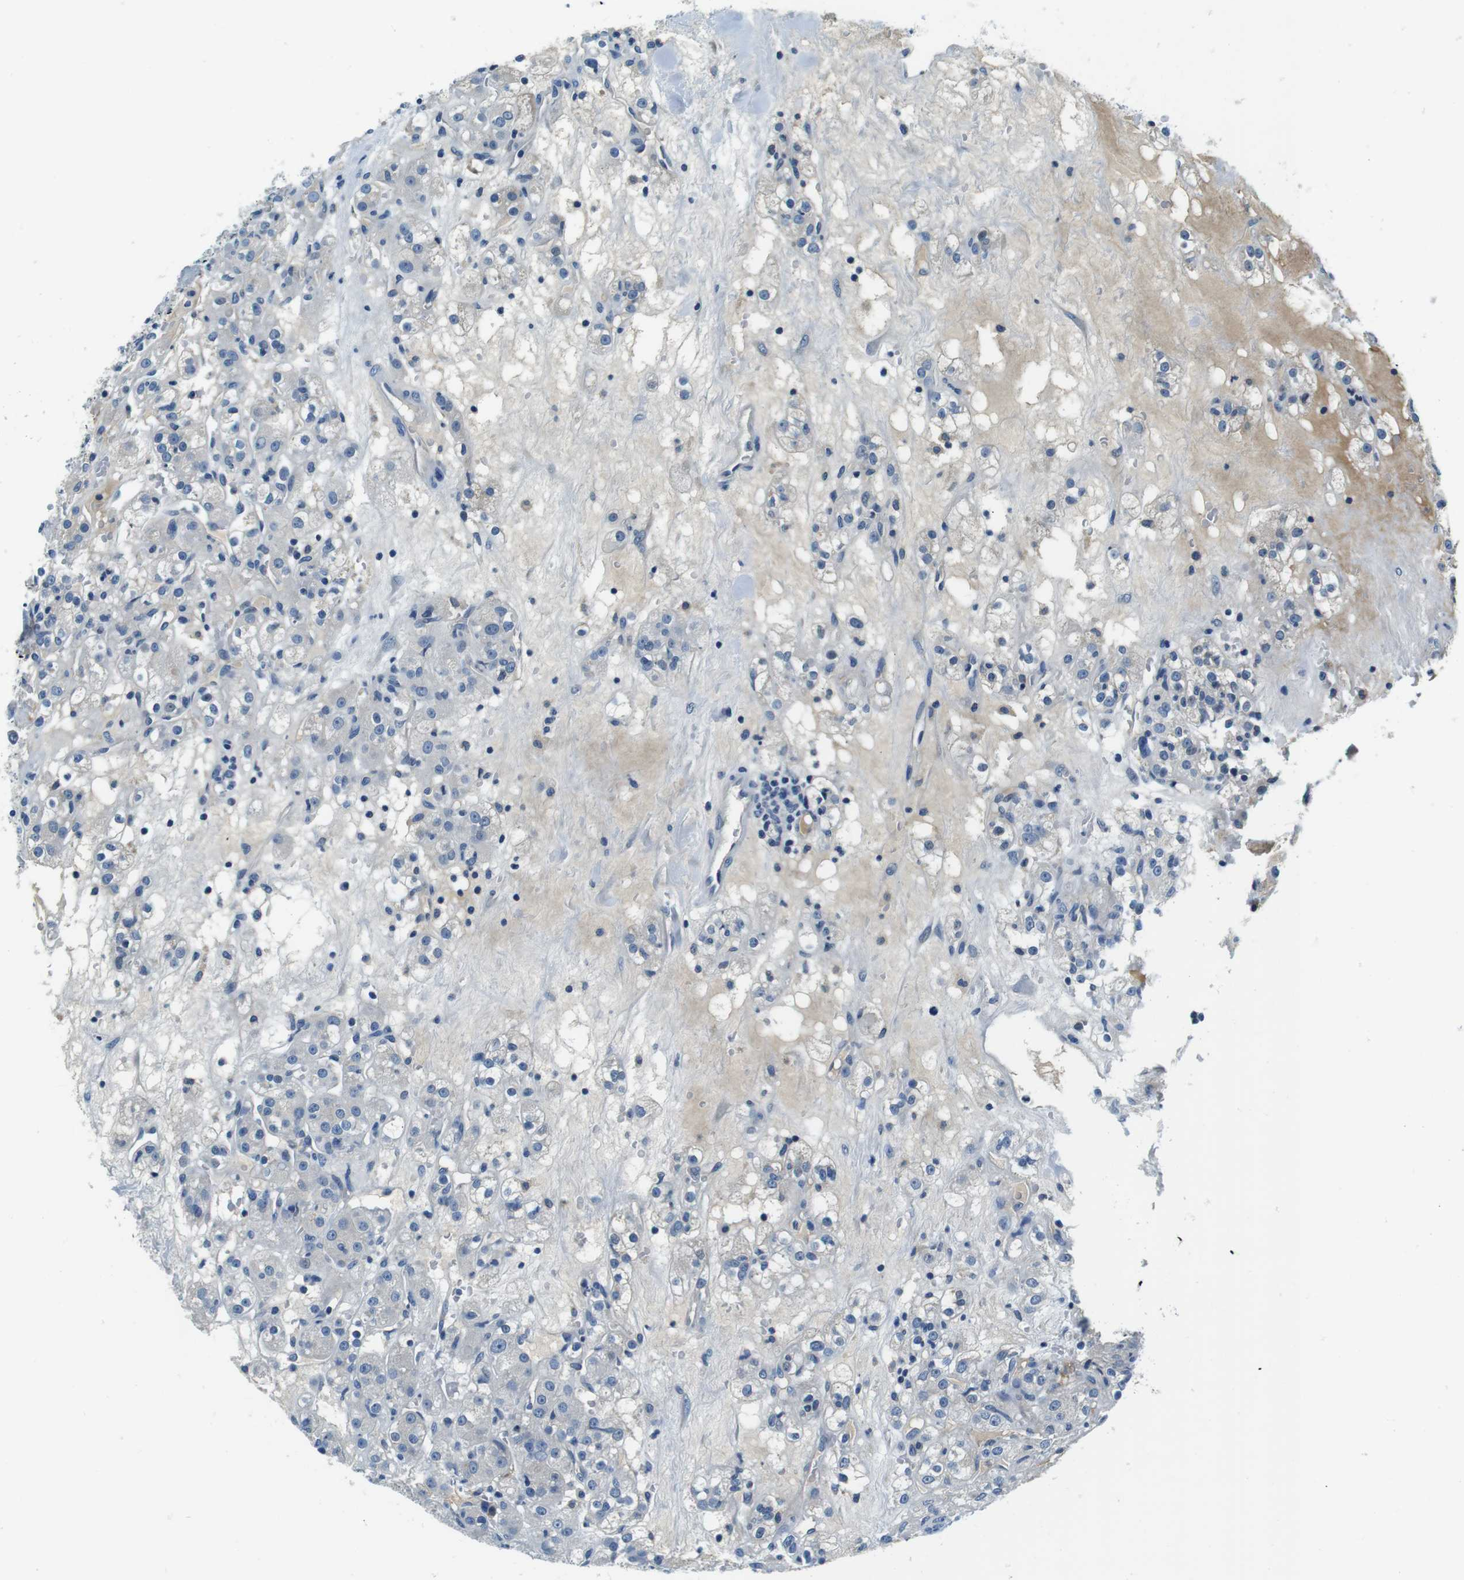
{"staining": {"intensity": "negative", "quantity": "none", "location": "none"}, "tissue": "renal cancer", "cell_type": "Tumor cells", "image_type": "cancer", "snomed": [{"axis": "morphology", "description": "Normal tissue, NOS"}, {"axis": "morphology", "description": "Adenocarcinoma, NOS"}, {"axis": "topography", "description": "Kidney"}], "caption": "IHC of renal adenocarcinoma demonstrates no staining in tumor cells. Brightfield microscopy of immunohistochemistry (IHC) stained with DAB (3,3'-diaminobenzidine) (brown) and hematoxylin (blue), captured at high magnification.", "gene": "KCNJ5", "patient": {"sex": "male", "age": 61}}